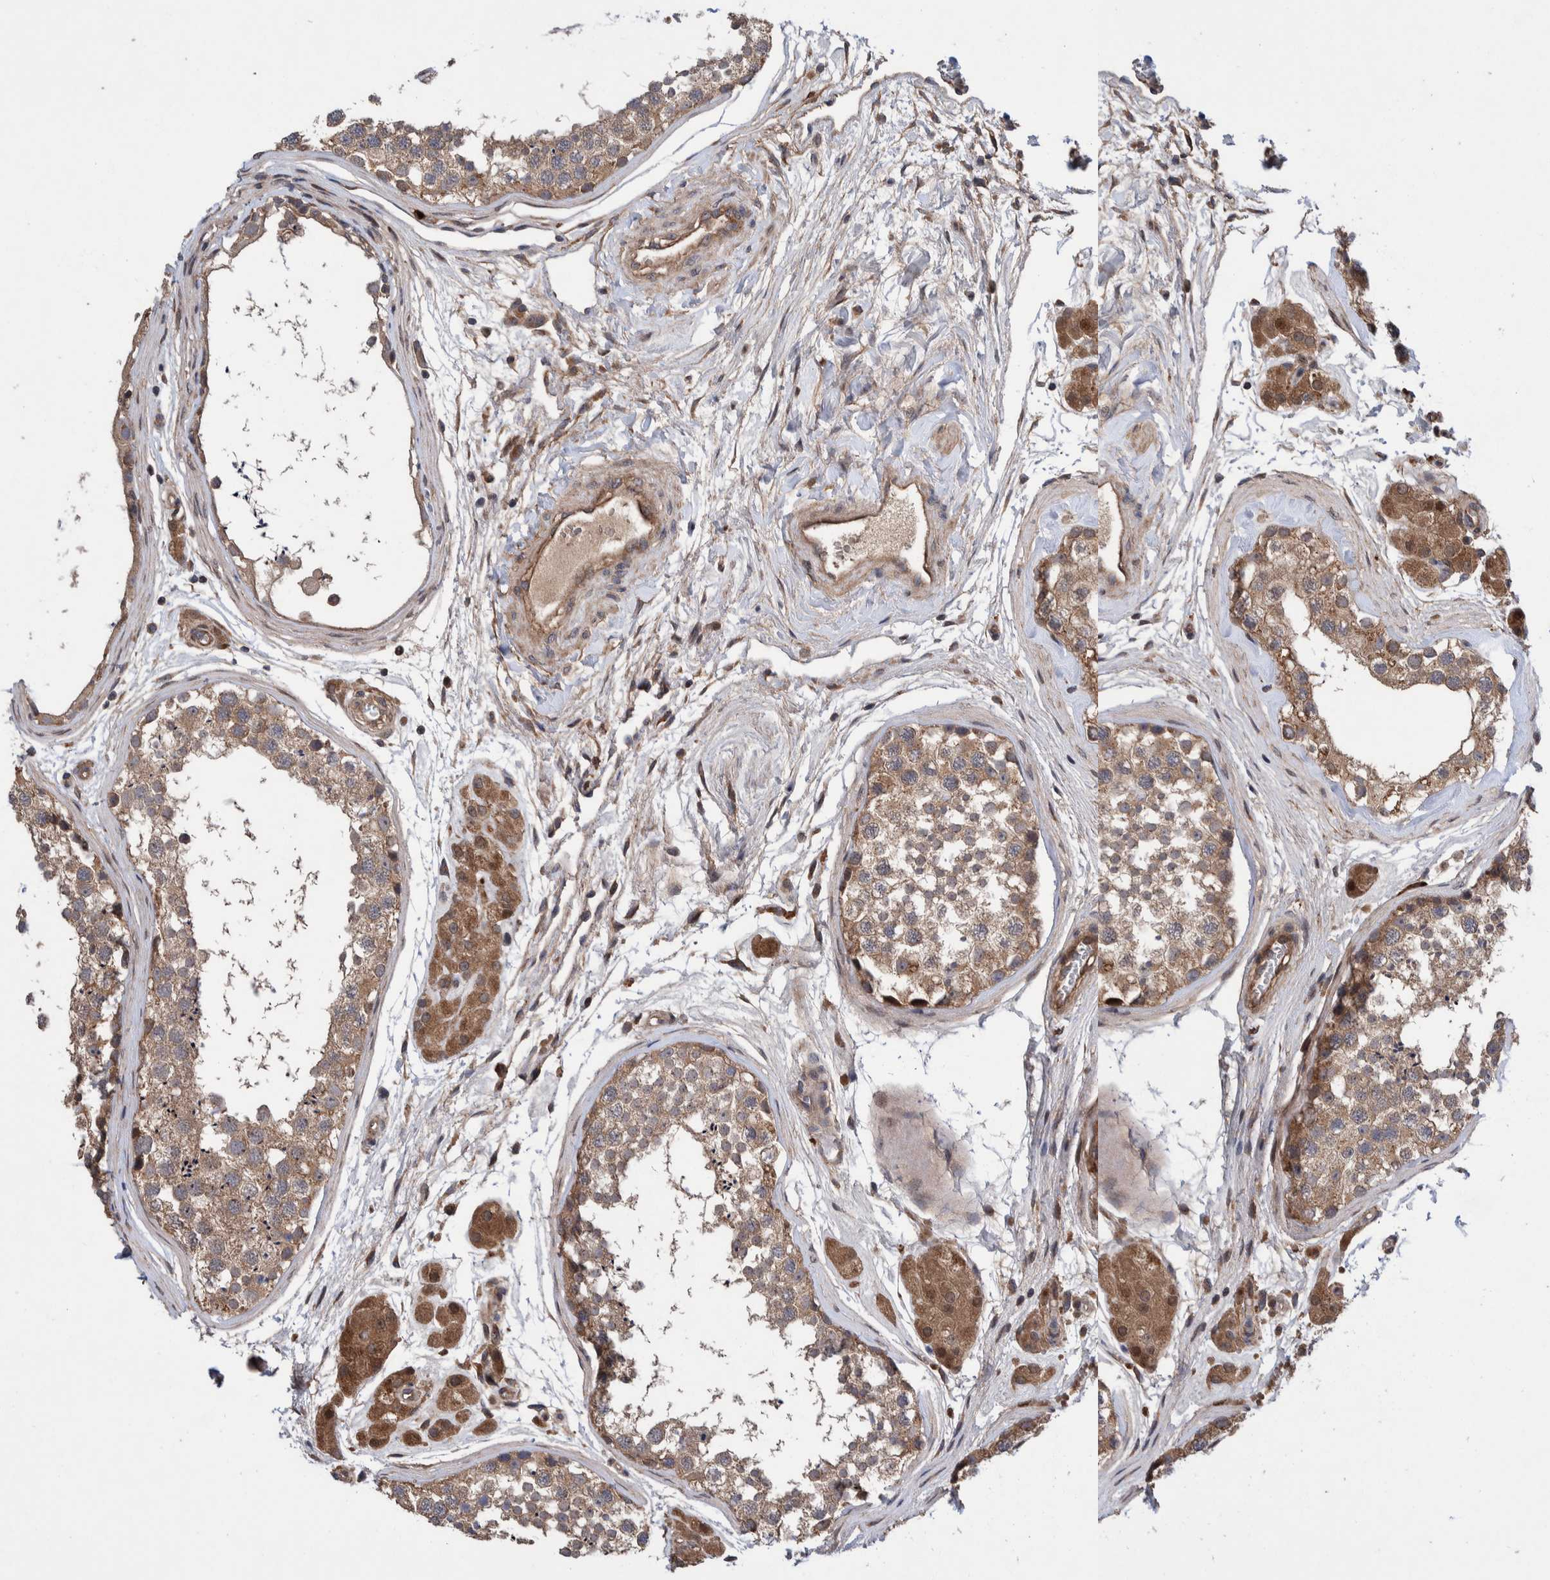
{"staining": {"intensity": "weak", "quantity": ">75%", "location": "cytoplasmic/membranous"}, "tissue": "testis", "cell_type": "Cells in seminiferous ducts", "image_type": "normal", "snomed": [{"axis": "morphology", "description": "Normal tissue, NOS"}, {"axis": "topography", "description": "Testis"}], "caption": "The image demonstrates immunohistochemical staining of normal testis. There is weak cytoplasmic/membranous expression is appreciated in about >75% of cells in seminiferous ducts.", "gene": "PIK3R6", "patient": {"sex": "male", "age": 56}}